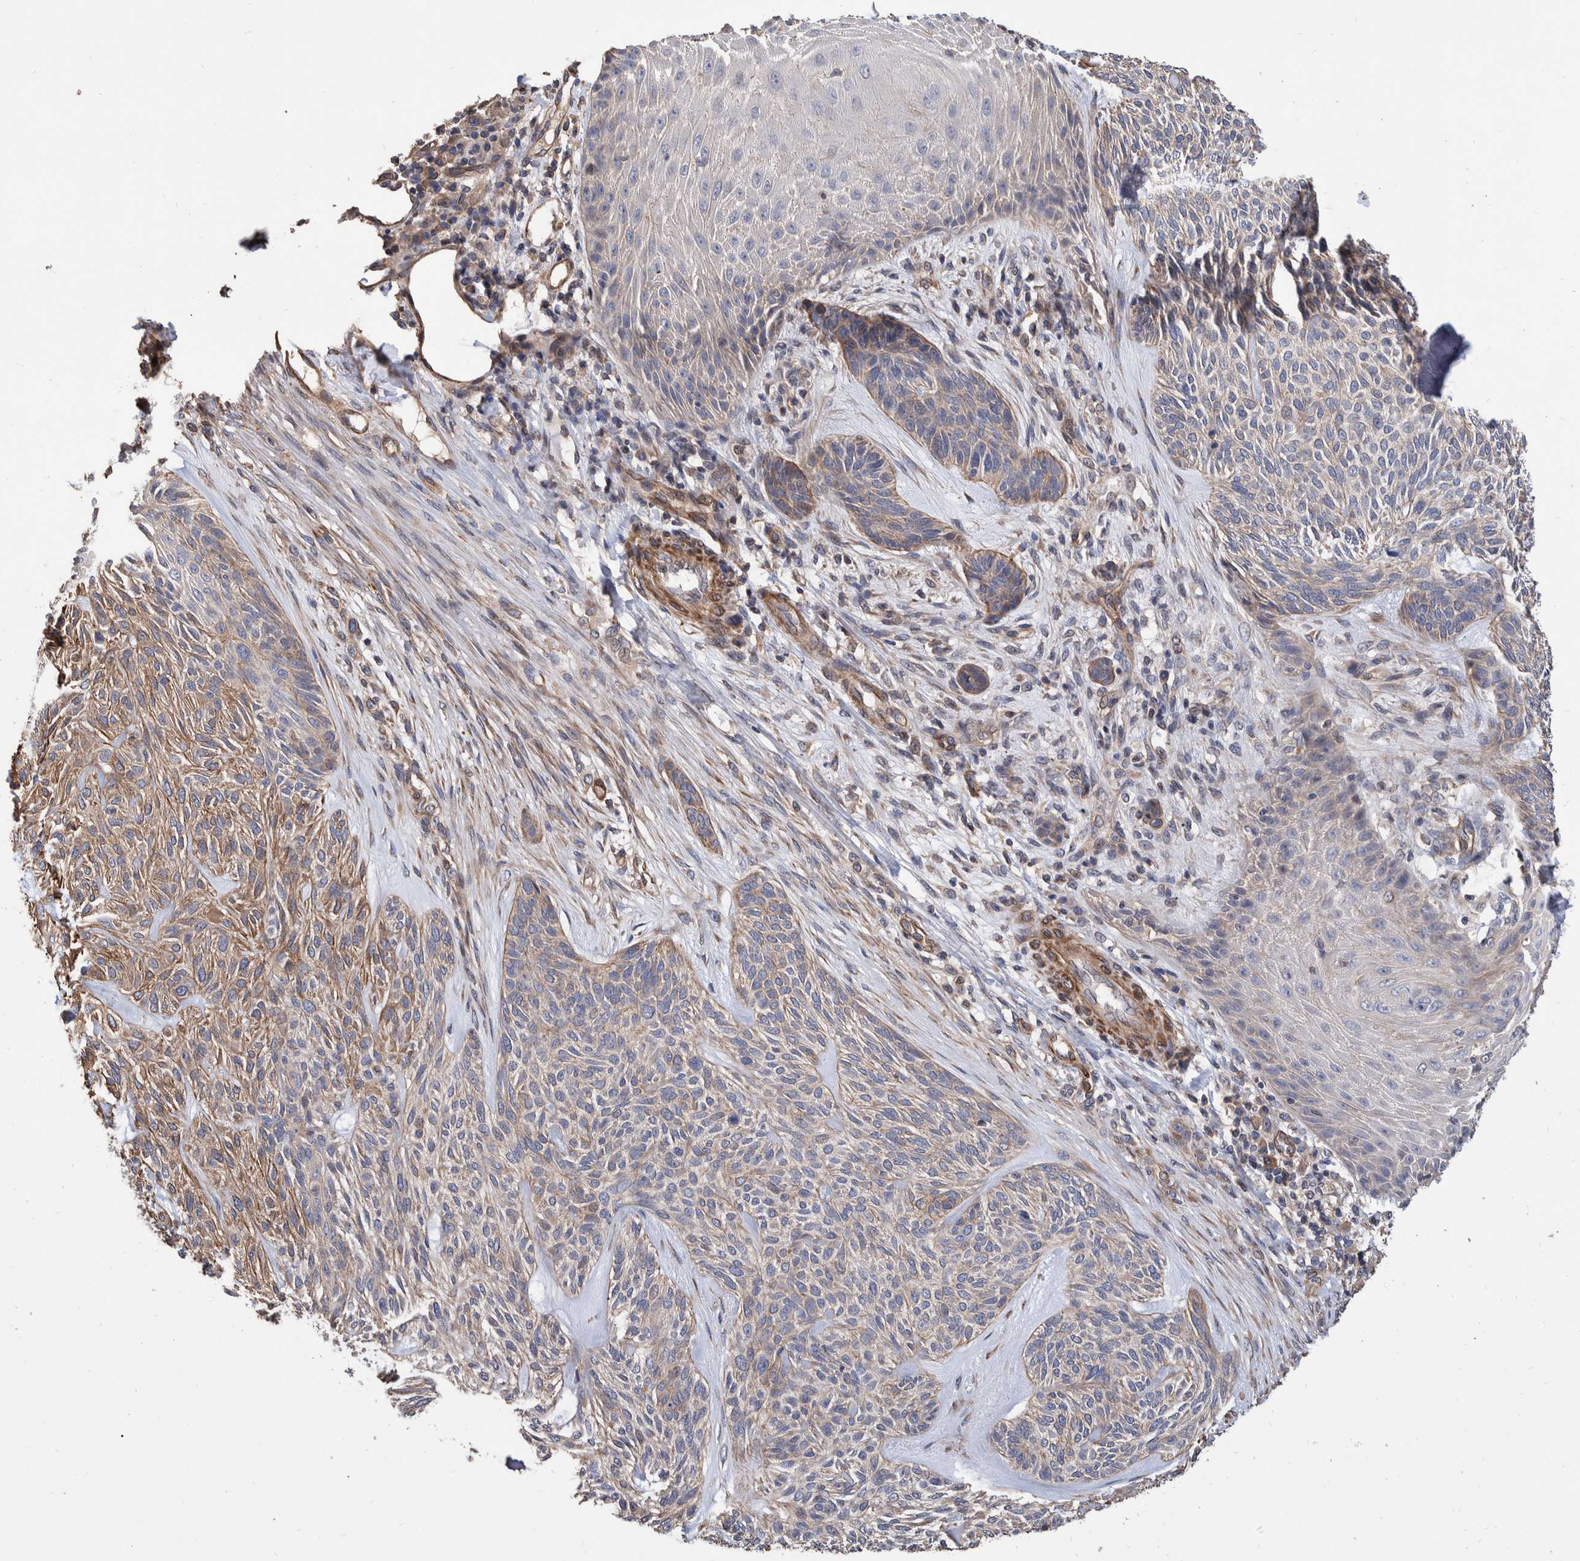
{"staining": {"intensity": "moderate", "quantity": "<25%", "location": "cytoplasmic/membranous"}, "tissue": "skin cancer", "cell_type": "Tumor cells", "image_type": "cancer", "snomed": [{"axis": "morphology", "description": "Basal cell carcinoma"}, {"axis": "topography", "description": "Skin"}], "caption": "Protein expression analysis of skin basal cell carcinoma exhibits moderate cytoplasmic/membranous positivity in about <25% of tumor cells.", "gene": "SLC45A4", "patient": {"sex": "male", "age": 55}}